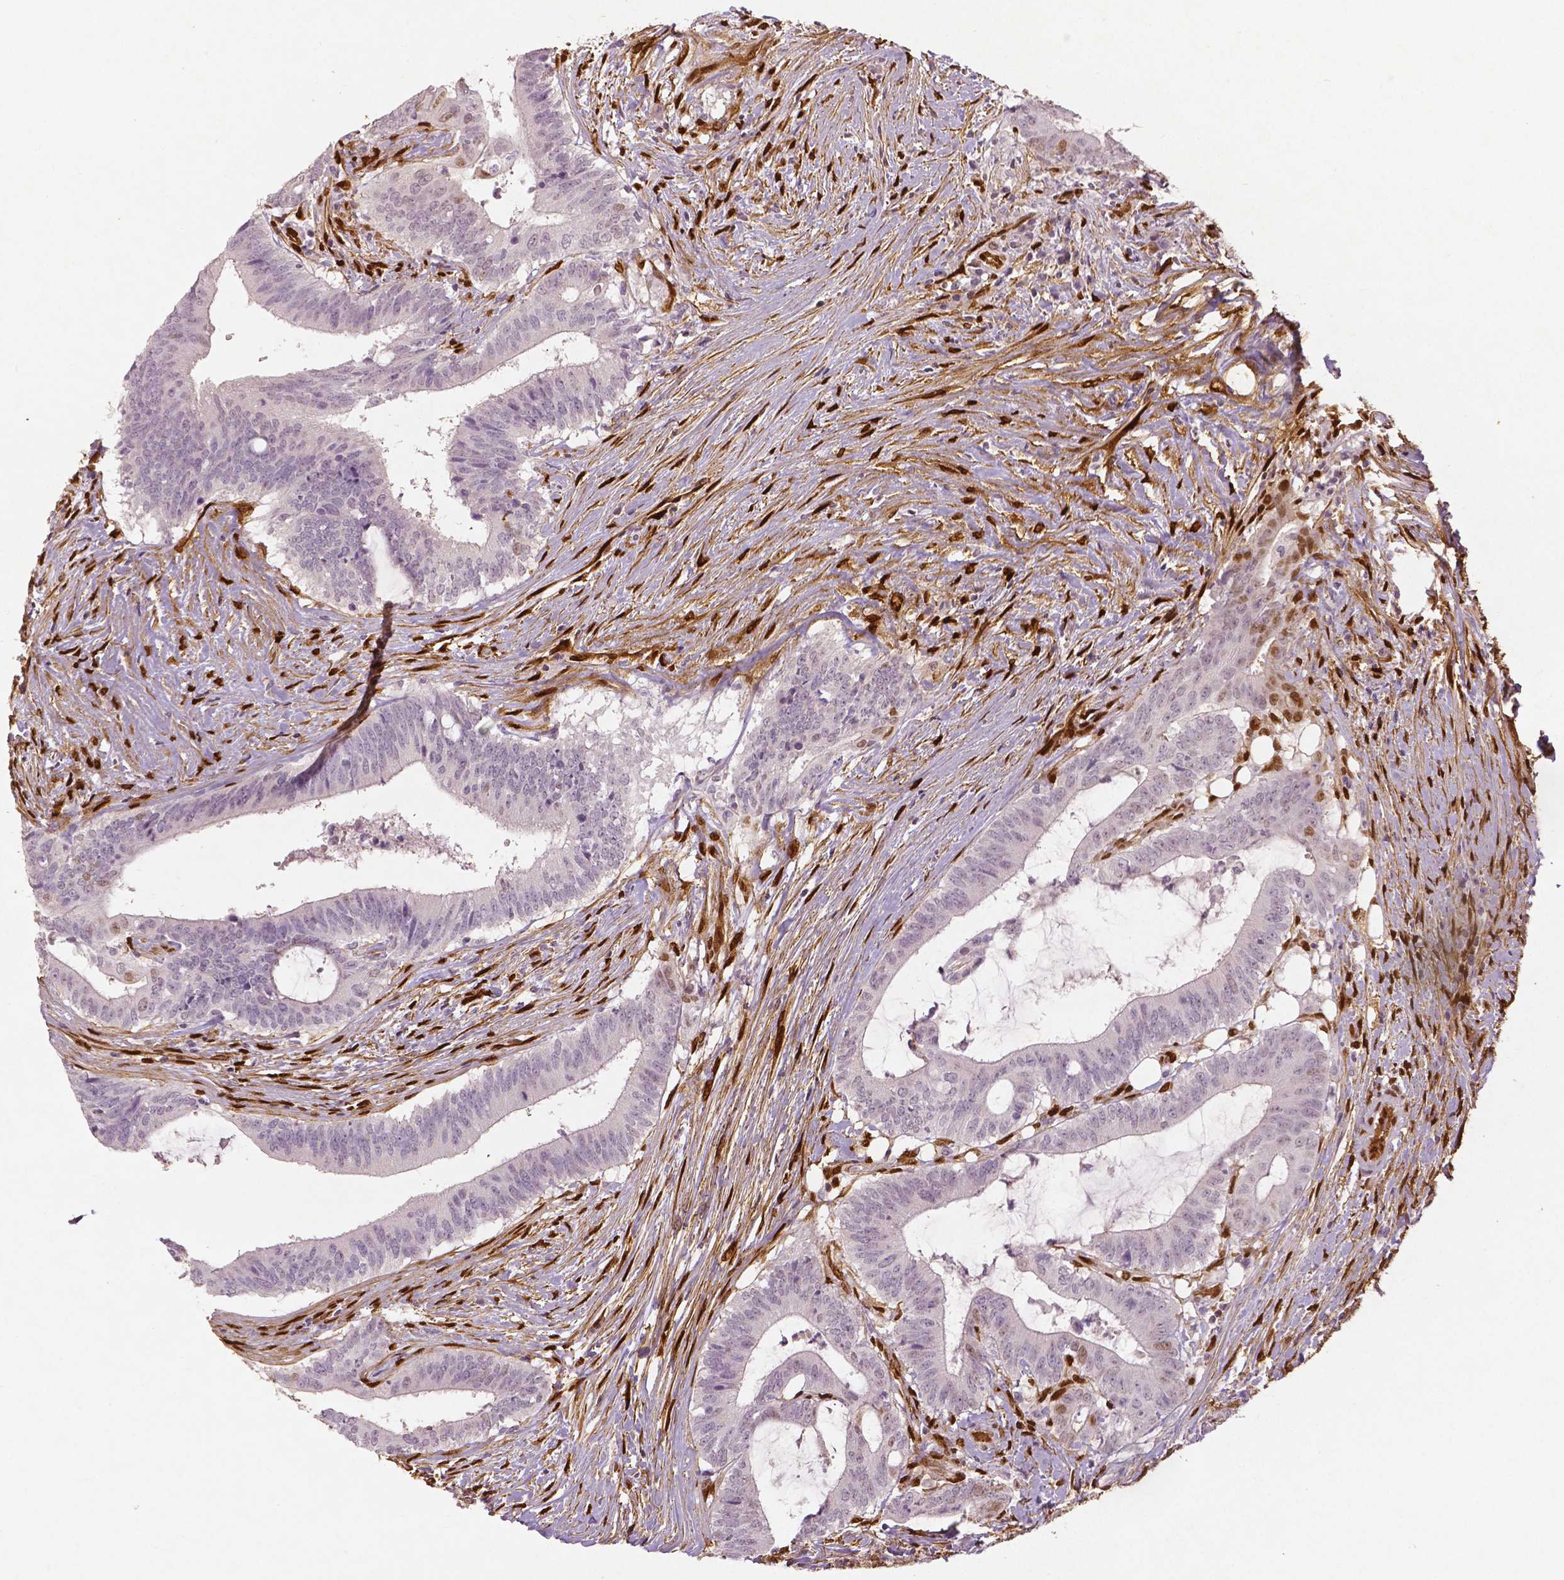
{"staining": {"intensity": "negative", "quantity": "none", "location": "none"}, "tissue": "colorectal cancer", "cell_type": "Tumor cells", "image_type": "cancer", "snomed": [{"axis": "morphology", "description": "Adenocarcinoma, NOS"}, {"axis": "topography", "description": "Colon"}], "caption": "High power microscopy photomicrograph of an immunohistochemistry image of colorectal cancer (adenocarcinoma), revealing no significant expression in tumor cells.", "gene": "WWTR1", "patient": {"sex": "female", "age": 43}}